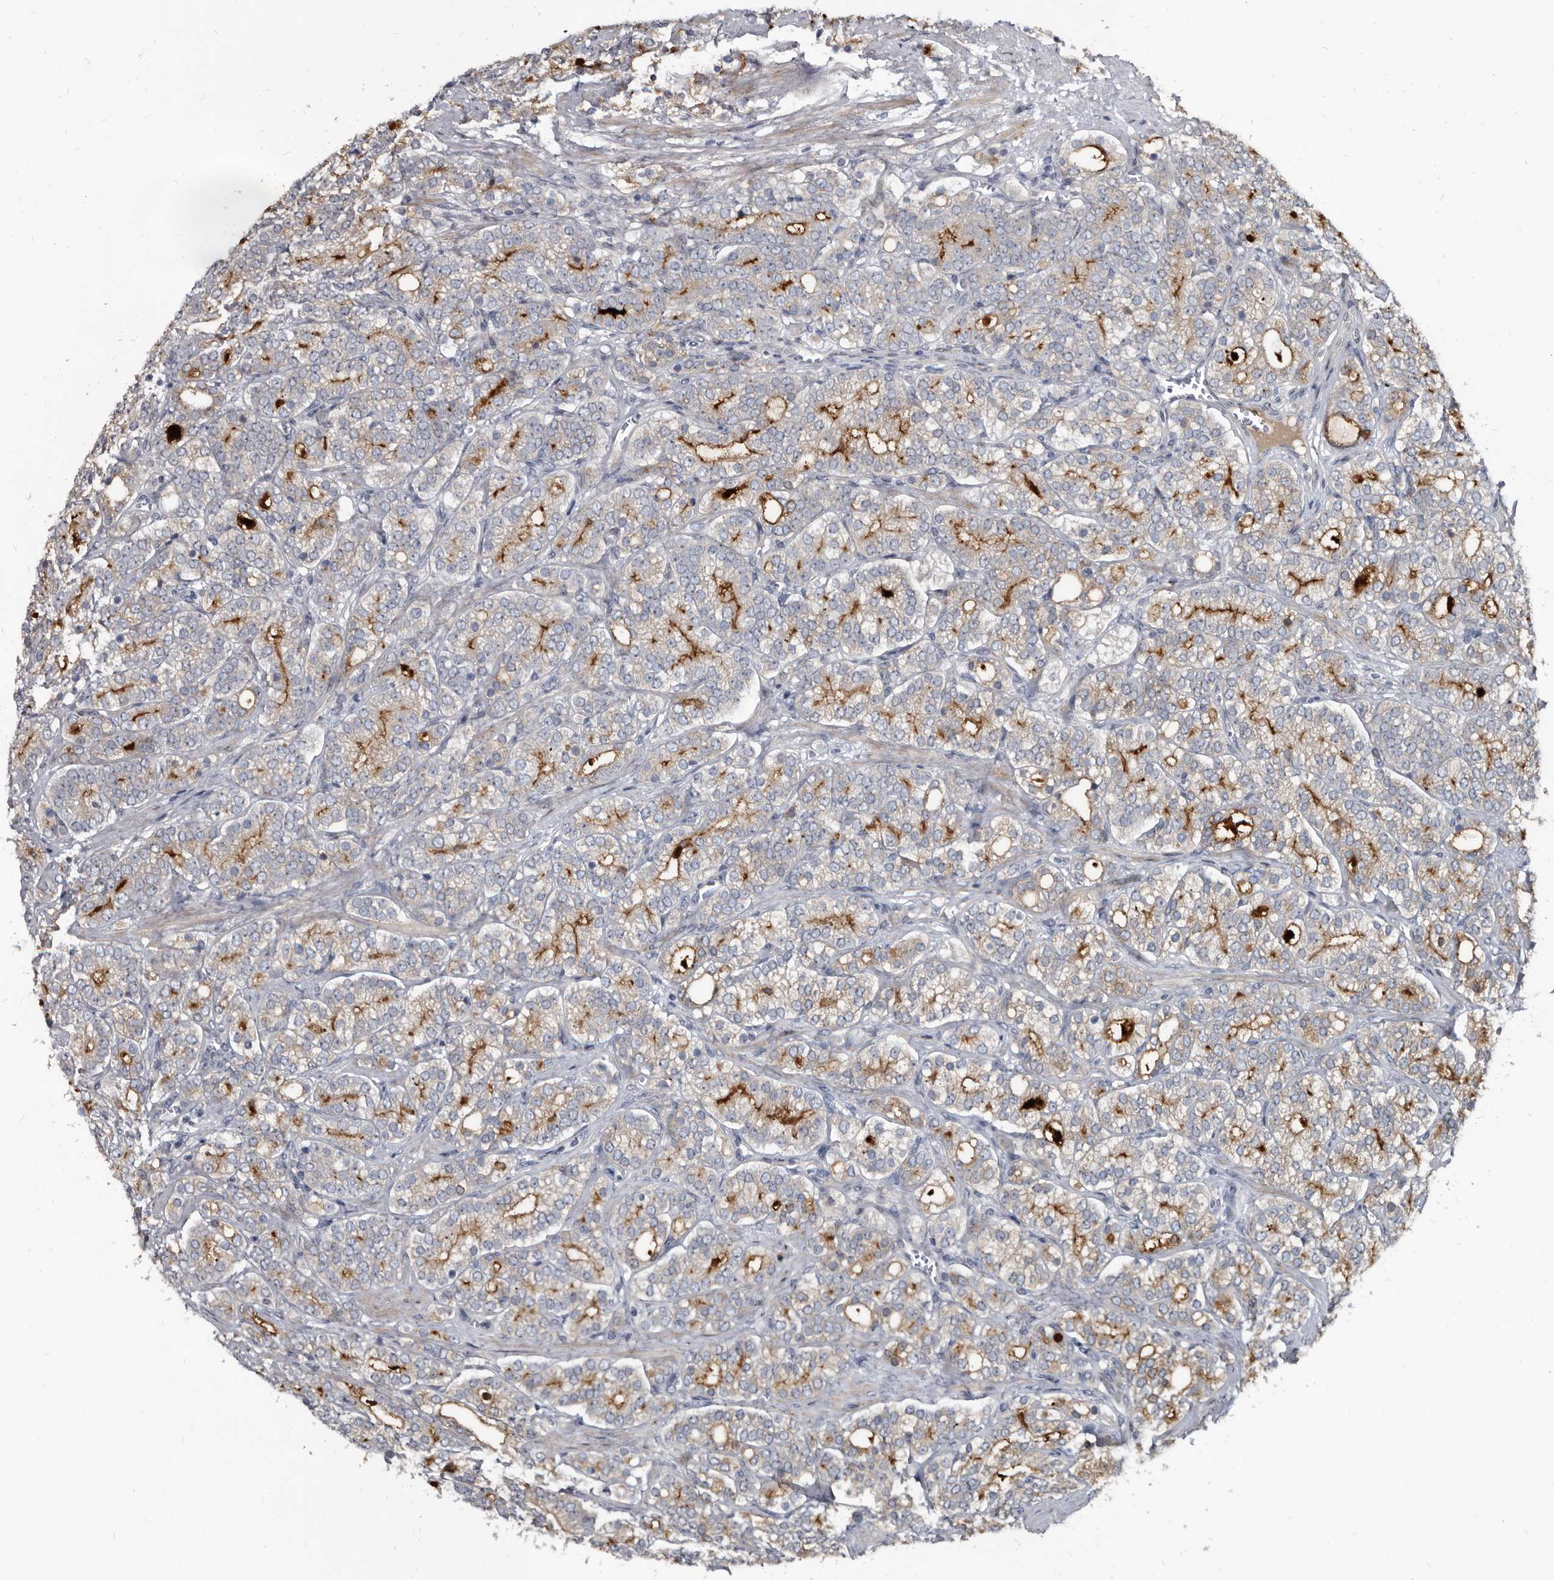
{"staining": {"intensity": "moderate", "quantity": "25%-75%", "location": "cytoplasmic/membranous"}, "tissue": "prostate cancer", "cell_type": "Tumor cells", "image_type": "cancer", "snomed": [{"axis": "morphology", "description": "Adenocarcinoma, High grade"}, {"axis": "topography", "description": "Prostate"}], "caption": "Tumor cells reveal medium levels of moderate cytoplasmic/membranous expression in about 25%-75% of cells in human prostate cancer (adenocarcinoma (high-grade)). (Stains: DAB (3,3'-diaminobenzidine) in brown, nuclei in blue, Microscopy: brightfield microscopy at high magnification).", "gene": "PRSS8", "patient": {"sex": "male", "age": 57}}